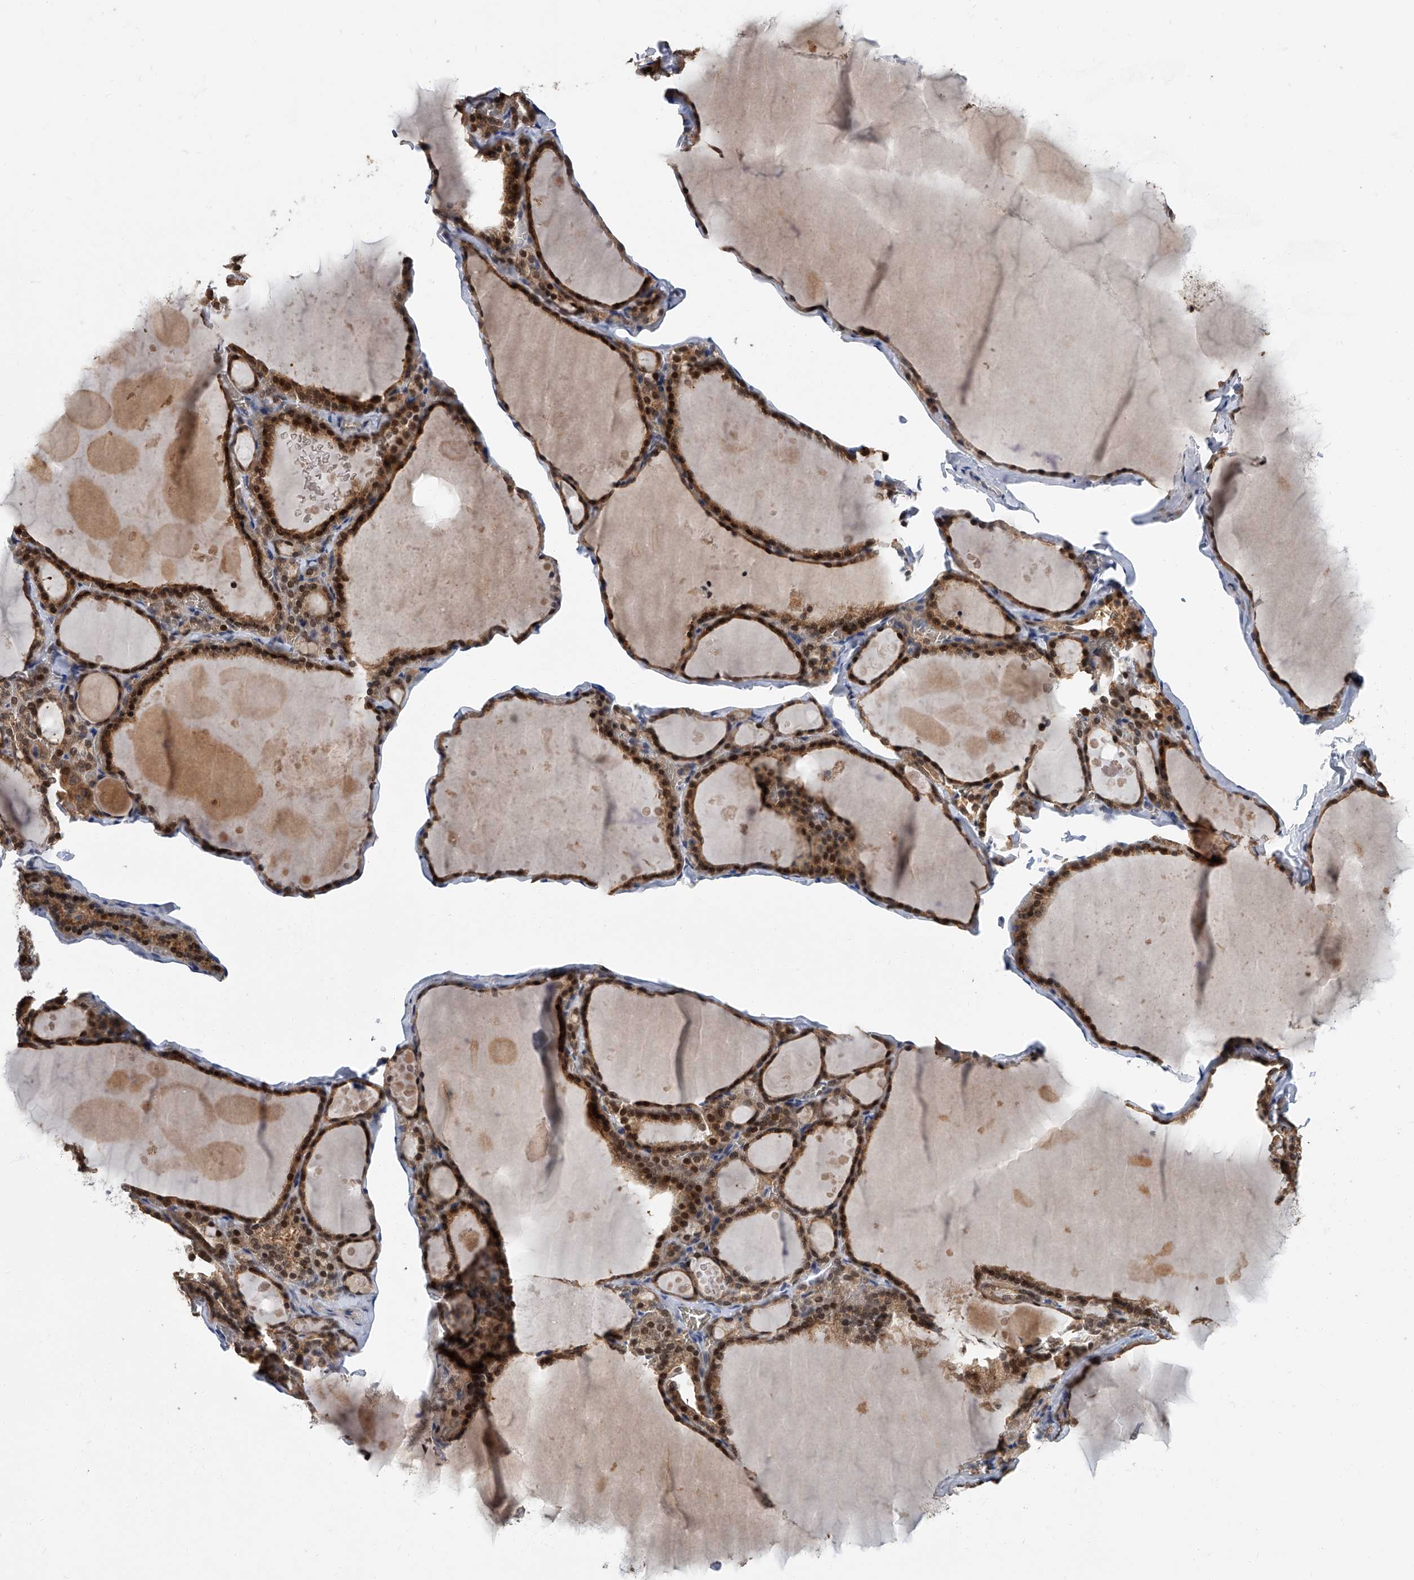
{"staining": {"intensity": "strong", "quantity": ">75%", "location": "cytoplasmic/membranous,nuclear"}, "tissue": "thyroid gland", "cell_type": "Glandular cells", "image_type": "normal", "snomed": [{"axis": "morphology", "description": "Normal tissue, NOS"}, {"axis": "topography", "description": "Thyroid gland"}], "caption": "DAB (3,3'-diaminobenzidine) immunohistochemical staining of normal thyroid gland reveals strong cytoplasmic/membranous,nuclear protein expression in approximately >75% of glandular cells. (DAB (3,3'-diaminobenzidine) IHC with brightfield microscopy, high magnification).", "gene": "CD200", "patient": {"sex": "male", "age": 56}}